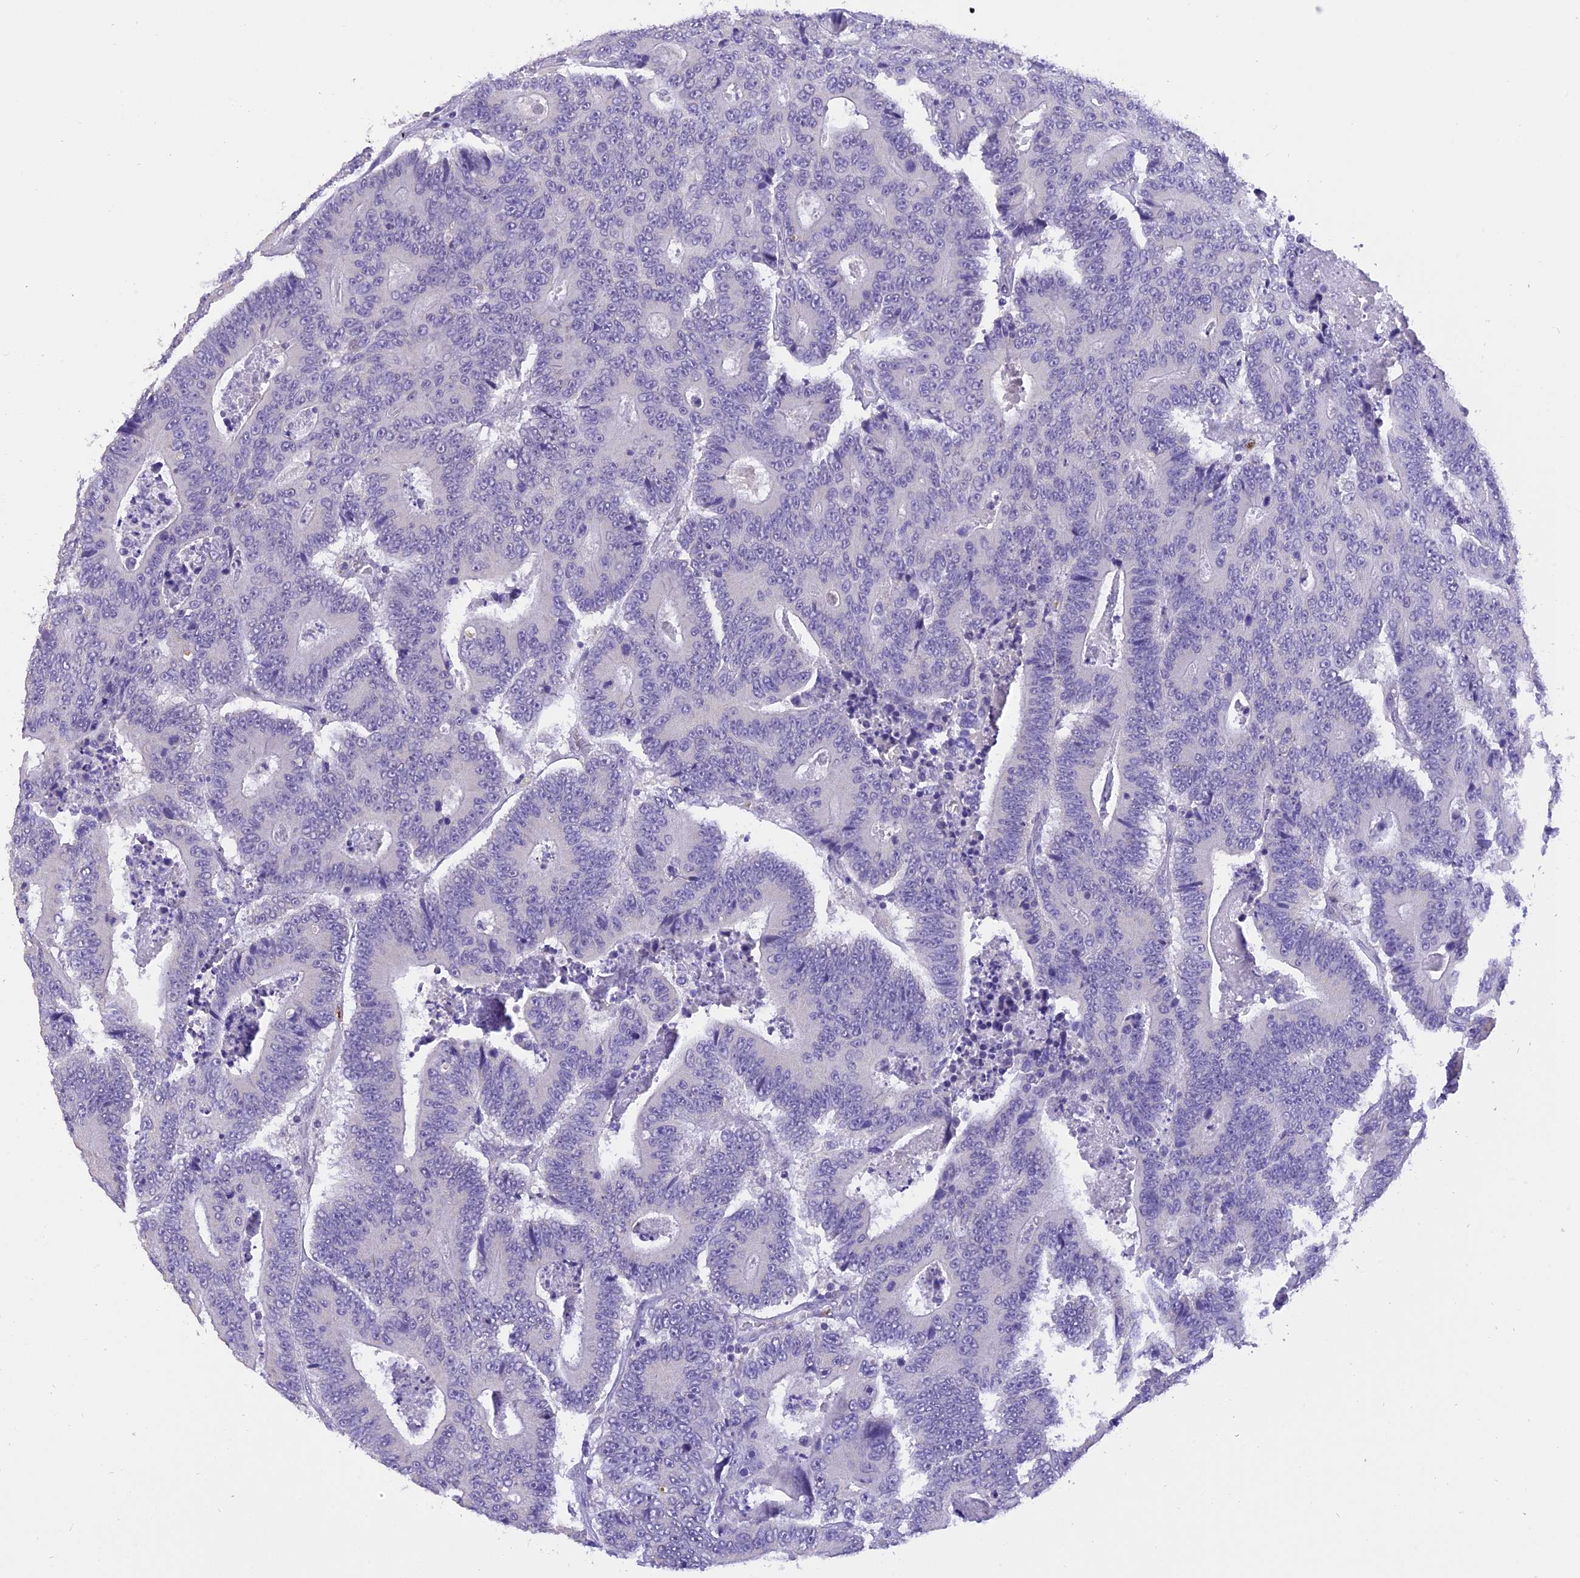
{"staining": {"intensity": "negative", "quantity": "none", "location": "none"}, "tissue": "colorectal cancer", "cell_type": "Tumor cells", "image_type": "cancer", "snomed": [{"axis": "morphology", "description": "Adenocarcinoma, NOS"}, {"axis": "topography", "description": "Colon"}], "caption": "Tumor cells are negative for protein expression in human colorectal cancer (adenocarcinoma). (DAB immunohistochemistry (IHC) with hematoxylin counter stain).", "gene": "AHSP", "patient": {"sex": "male", "age": 83}}